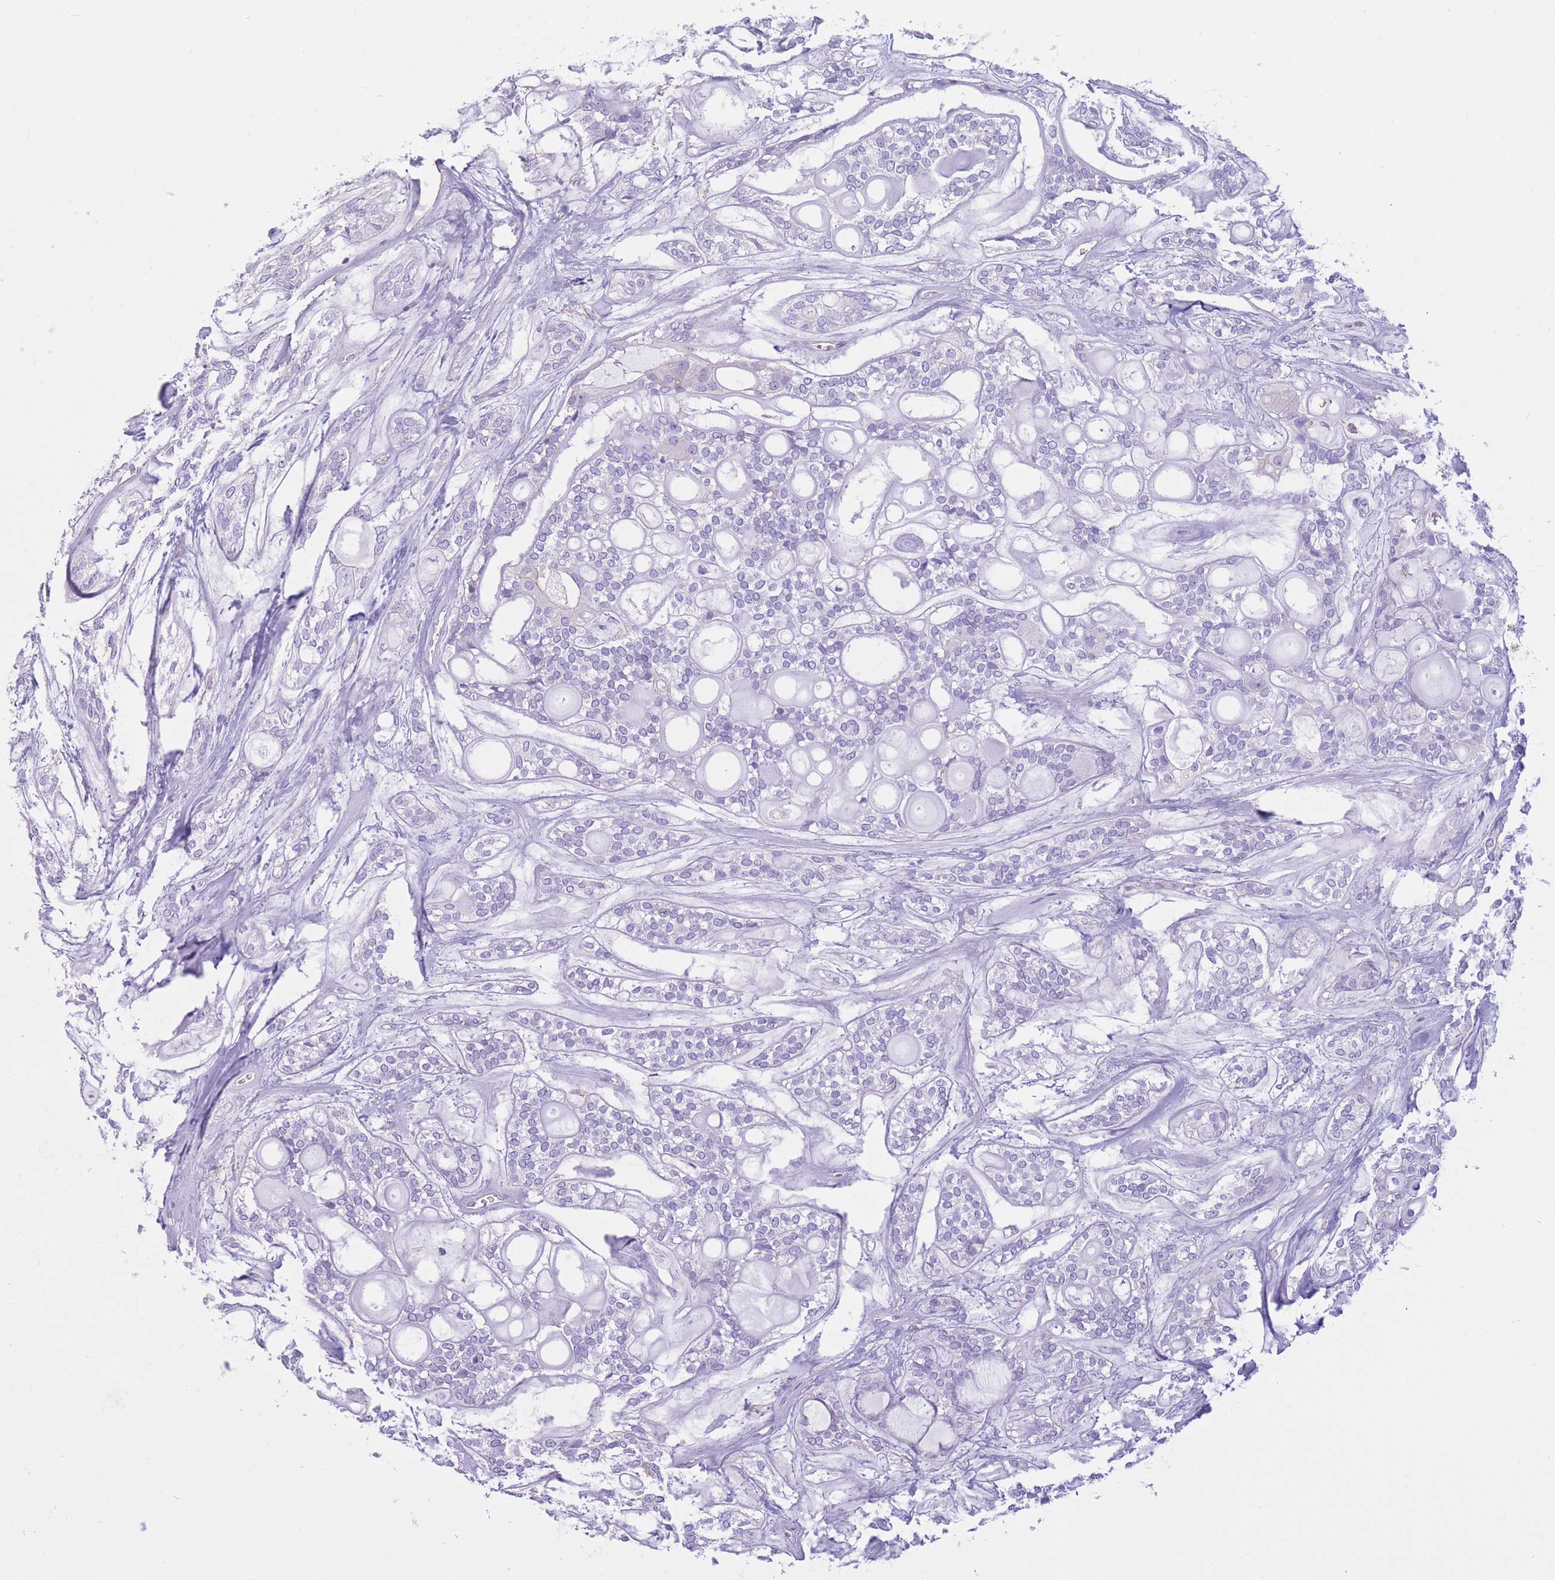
{"staining": {"intensity": "negative", "quantity": "none", "location": "none"}, "tissue": "head and neck cancer", "cell_type": "Tumor cells", "image_type": "cancer", "snomed": [{"axis": "morphology", "description": "Adenocarcinoma, NOS"}, {"axis": "topography", "description": "Head-Neck"}], "caption": "Immunohistochemistry of head and neck cancer displays no positivity in tumor cells. Nuclei are stained in blue.", "gene": "PDHA1", "patient": {"sex": "male", "age": 66}}